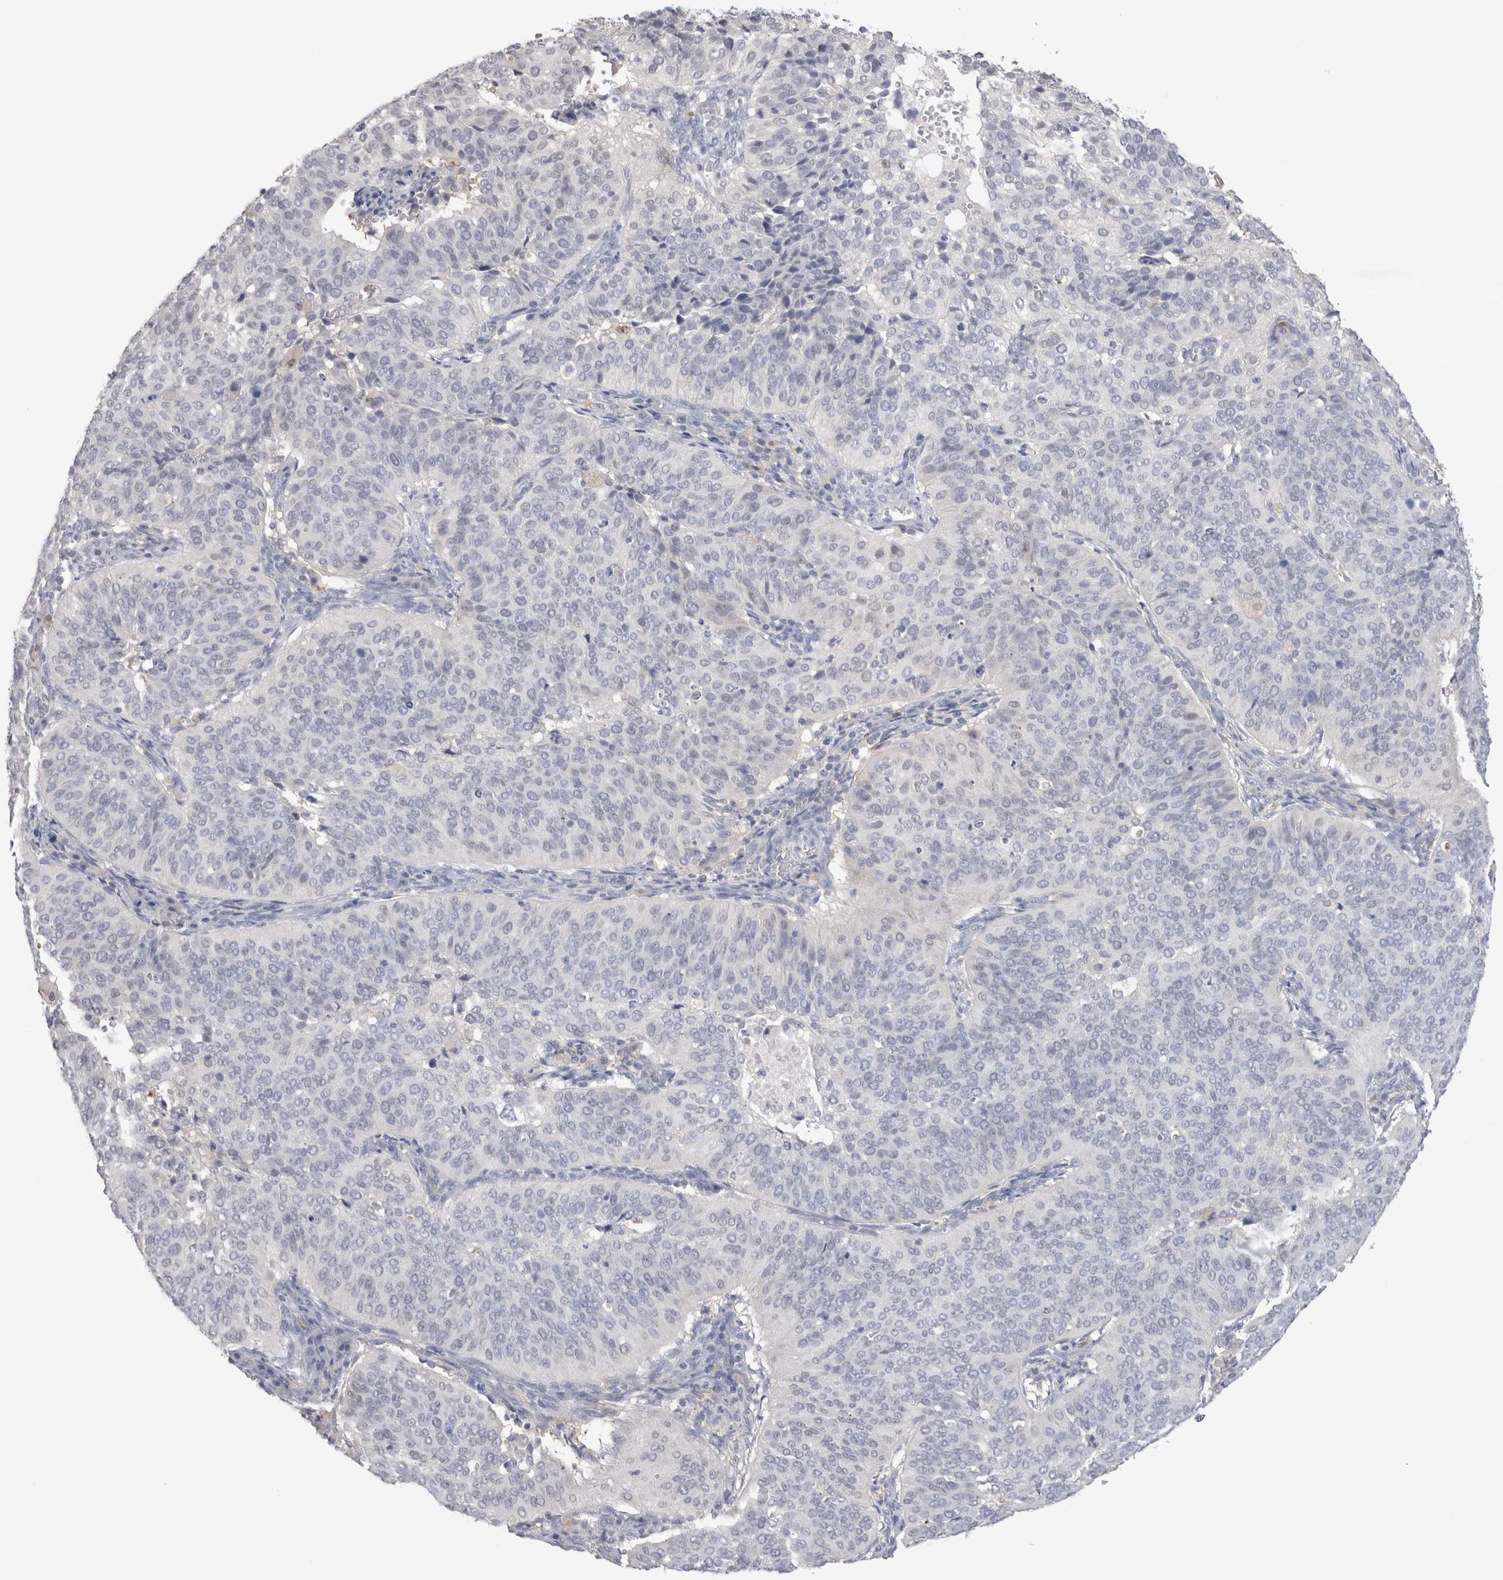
{"staining": {"intensity": "negative", "quantity": "none", "location": "none"}, "tissue": "cervical cancer", "cell_type": "Tumor cells", "image_type": "cancer", "snomed": [{"axis": "morphology", "description": "Normal tissue, NOS"}, {"axis": "morphology", "description": "Squamous cell carcinoma, NOS"}, {"axis": "topography", "description": "Cervix"}], "caption": "Immunohistochemical staining of human cervical squamous cell carcinoma reveals no significant staining in tumor cells. The staining is performed using DAB brown chromogen with nuclei counter-stained in using hematoxylin.", "gene": "SUCNR1", "patient": {"sex": "female", "age": 39}}